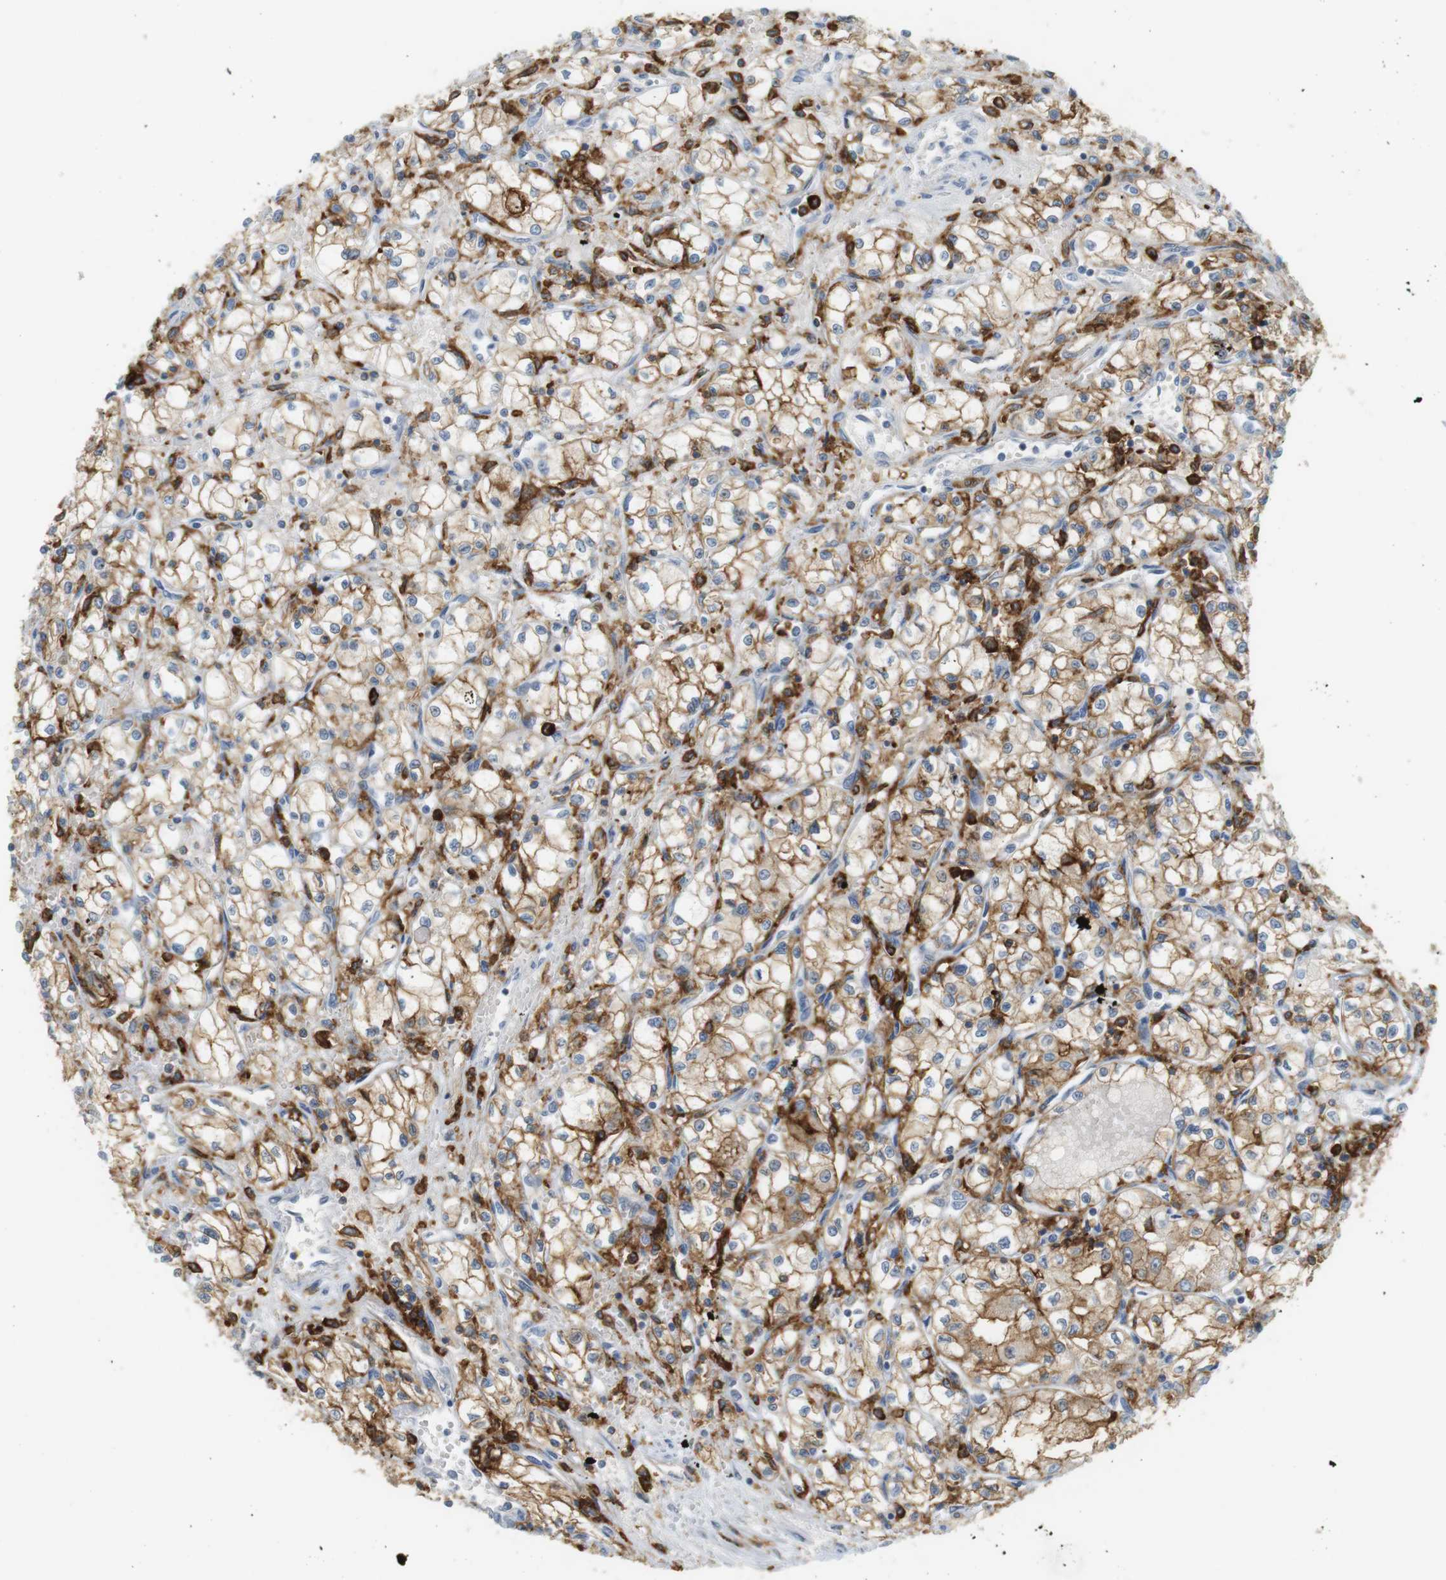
{"staining": {"intensity": "moderate", "quantity": ">75%", "location": "cytoplasmic/membranous"}, "tissue": "renal cancer", "cell_type": "Tumor cells", "image_type": "cancer", "snomed": [{"axis": "morphology", "description": "Normal tissue, NOS"}, {"axis": "morphology", "description": "Adenocarcinoma, NOS"}, {"axis": "topography", "description": "Kidney"}], "caption": "High-power microscopy captured an immunohistochemistry (IHC) micrograph of renal adenocarcinoma, revealing moderate cytoplasmic/membranous positivity in approximately >75% of tumor cells. The protein of interest is shown in brown color, while the nuclei are stained blue.", "gene": "SIRPA", "patient": {"sex": "male", "age": 59}}